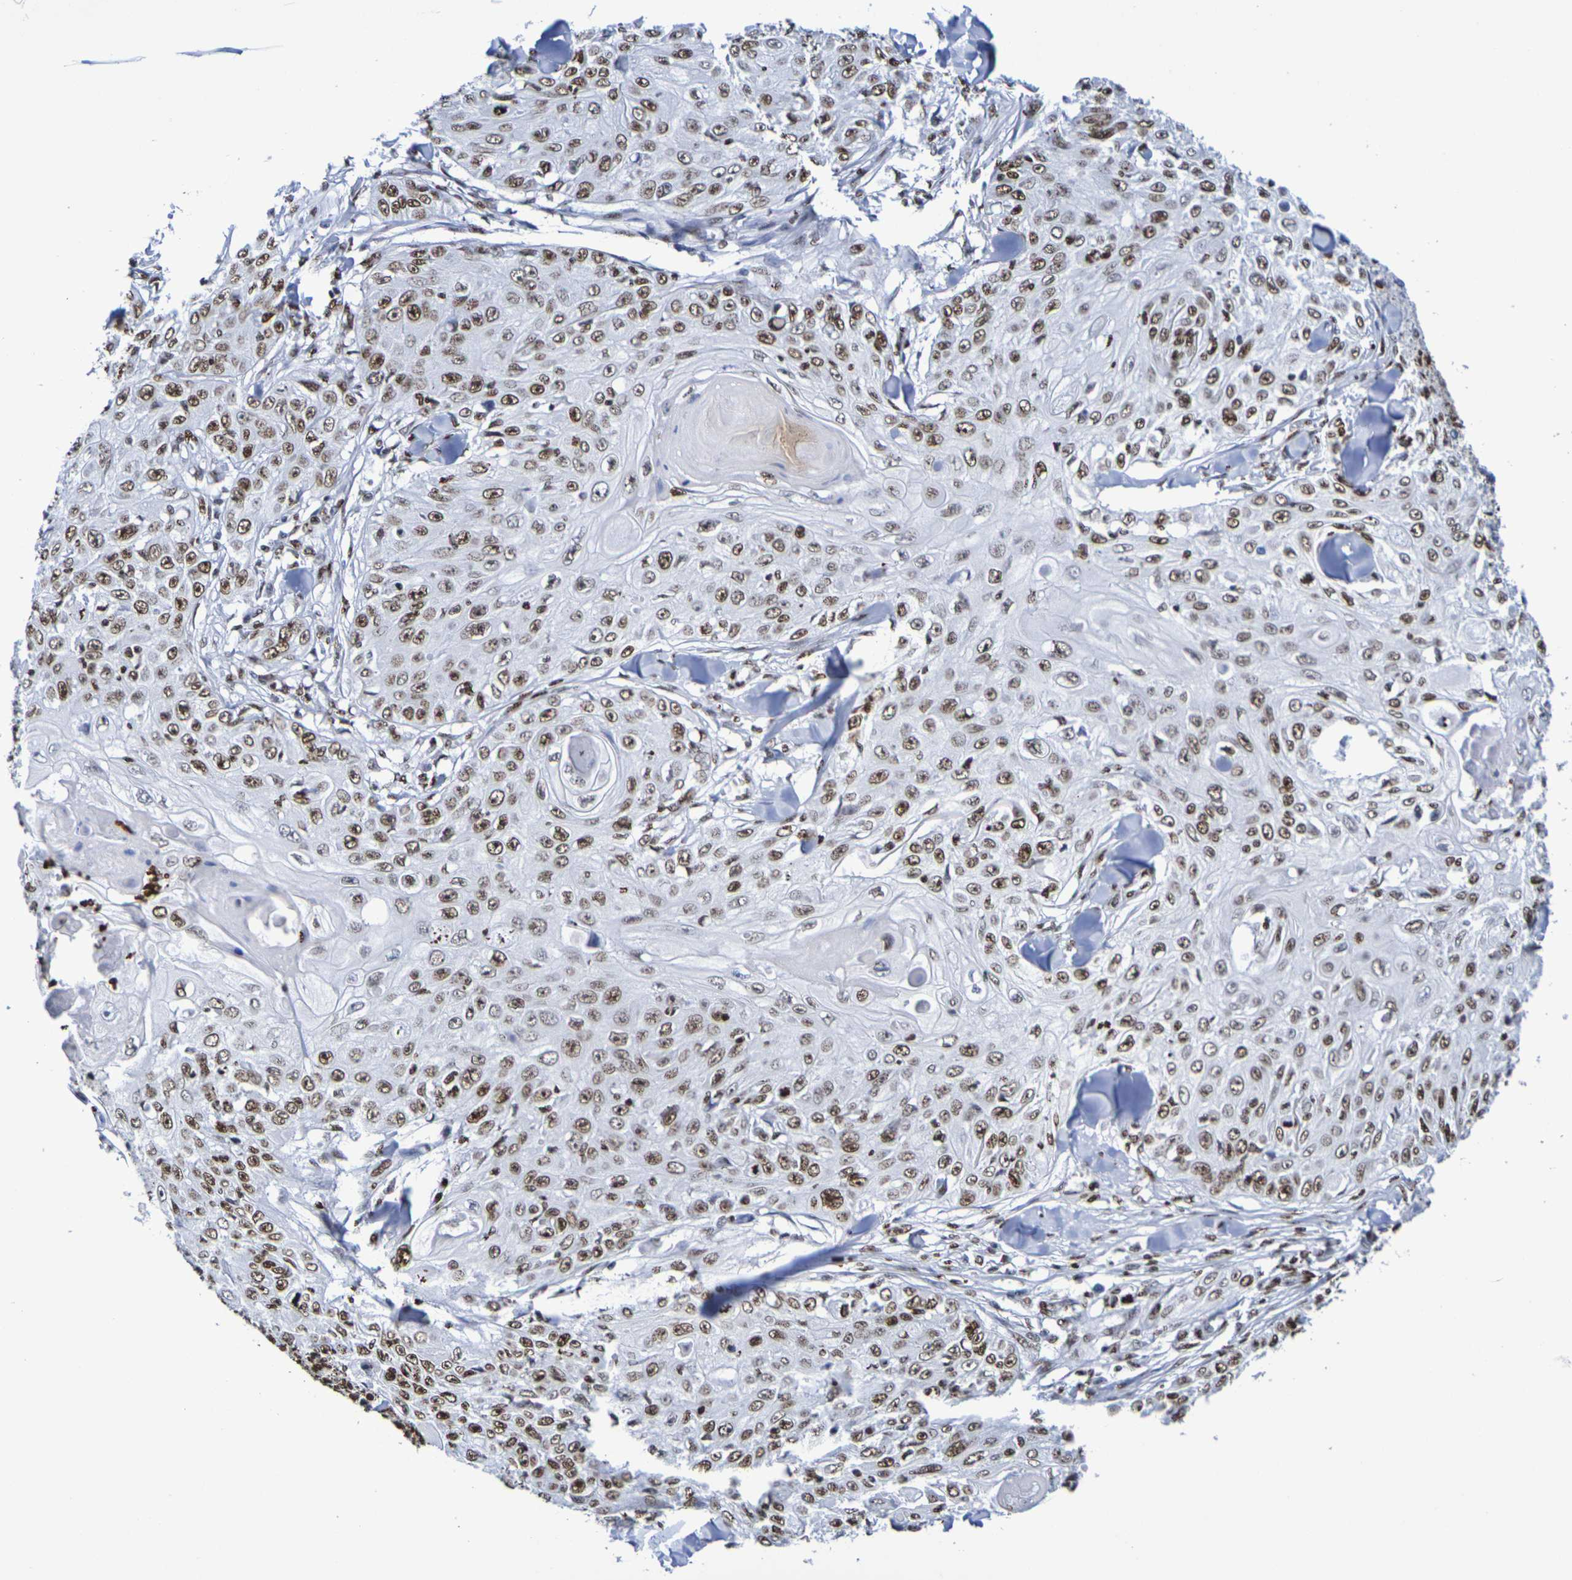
{"staining": {"intensity": "moderate", "quantity": ">75%", "location": "nuclear"}, "tissue": "skin cancer", "cell_type": "Tumor cells", "image_type": "cancer", "snomed": [{"axis": "morphology", "description": "Squamous cell carcinoma, NOS"}, {"axis": "topography", "description": "Skin"}], "caption": "This micrograph shows immunohistochemistry (IHC) staining of squamous cell carcinoma (skin), with medium moderate nuclear staining in about >75% of tumor cells.", "gene": "H1-5", "patient": {"sex": "male", "age": 86}}